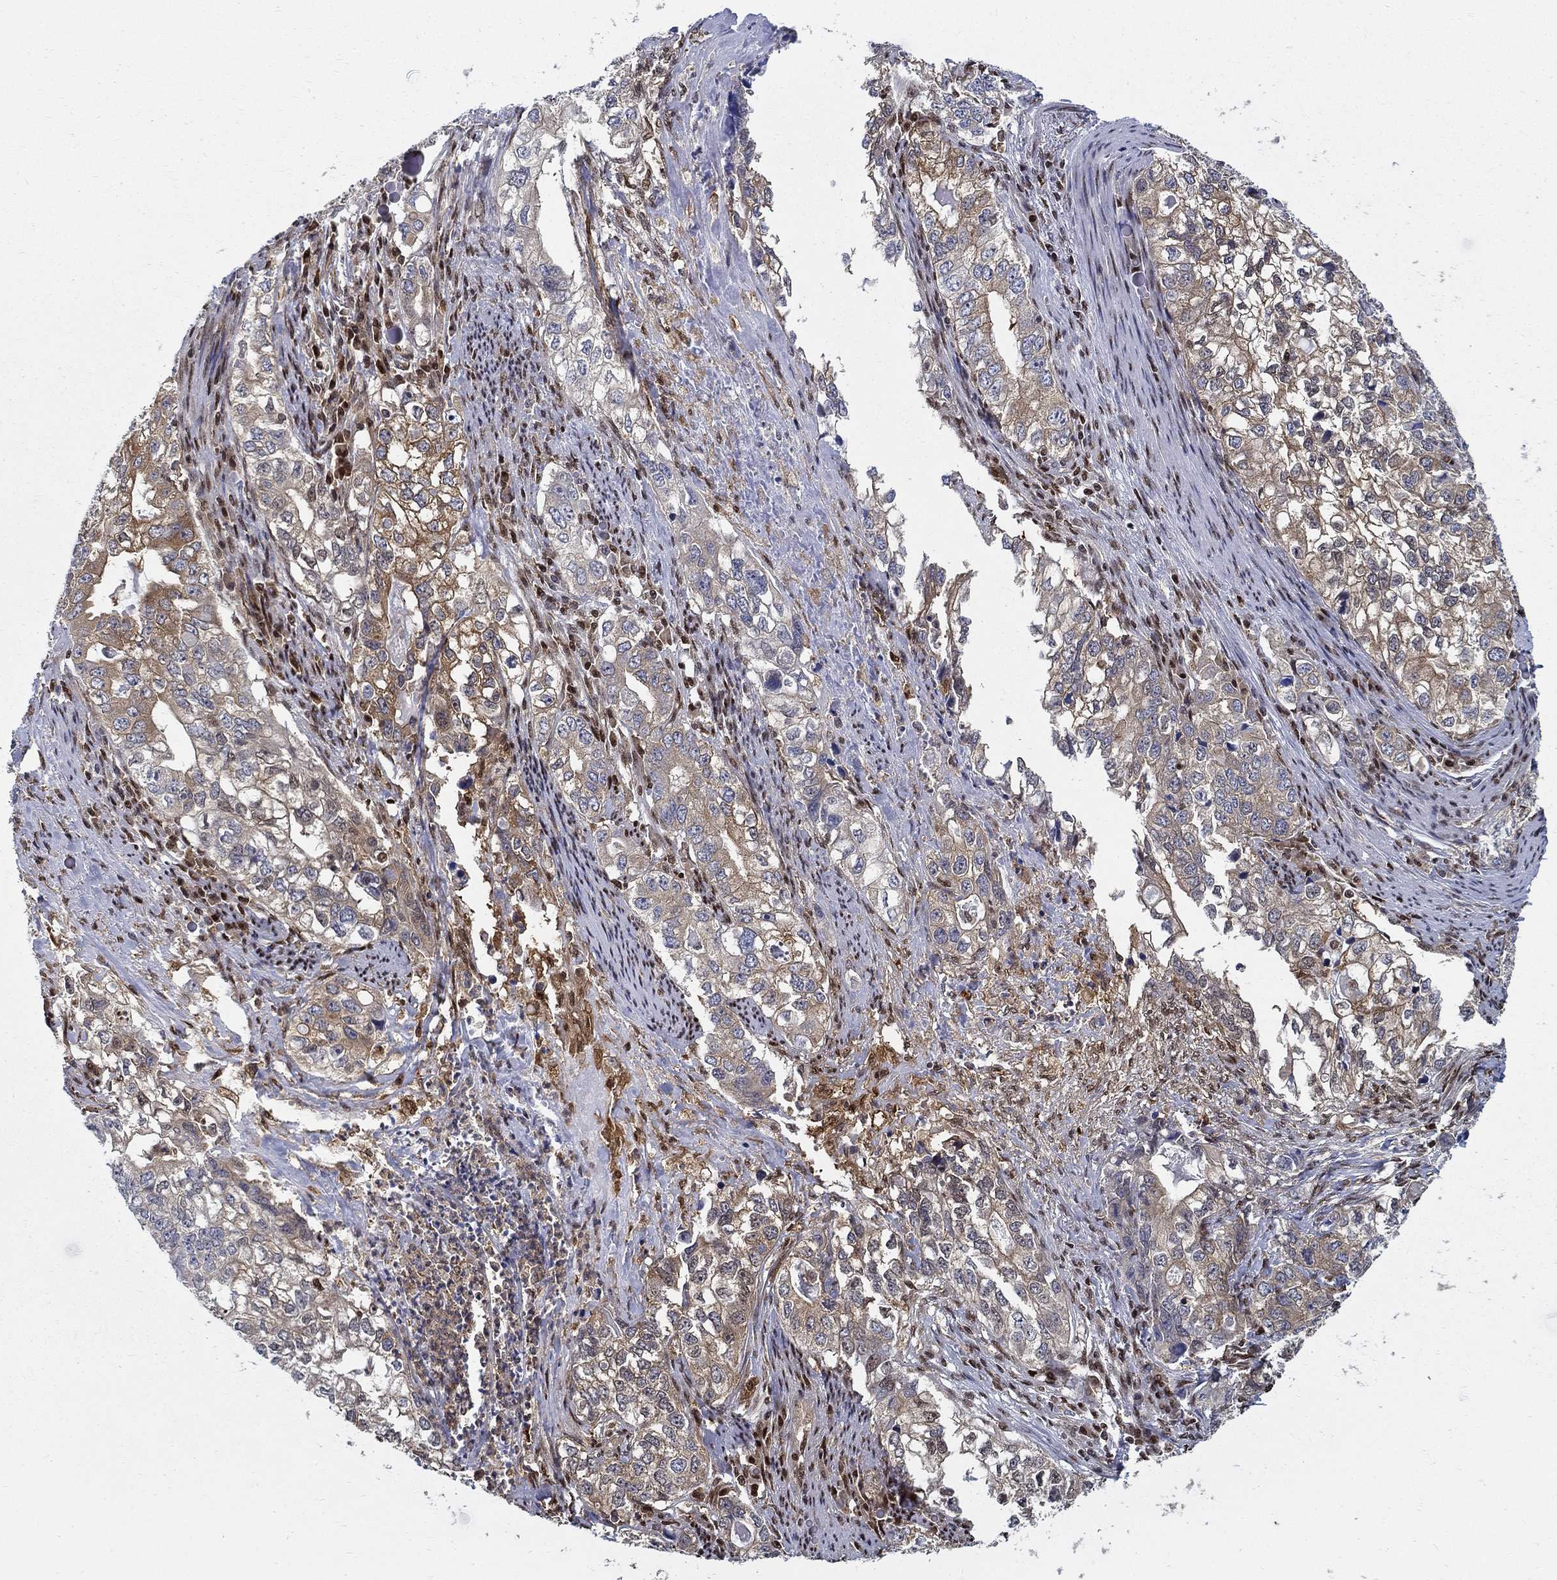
{"staining": {"intensity": "moderate", "quantity": "<25%", "location": "cytoplasmic/membranous,nuclear"}, "tissue": "stomach cancer", "cell_type": "Tumor cells", "image_type": "cancer", "snomed": [{"axis": "morphology", "description": "Adenocarcinoma, NOS"}, {"axis": "topography", "description": "Stomach, lower"}], "caption": "Human stomach adenocarcinoma stained for a protein (brown) exhibits moderate cytoplasmic/membranous and nuclear positive staining in about <25% of tumor cells.", "gene": "ZNF594", "patient": {"sex": "female", "age": 72}}